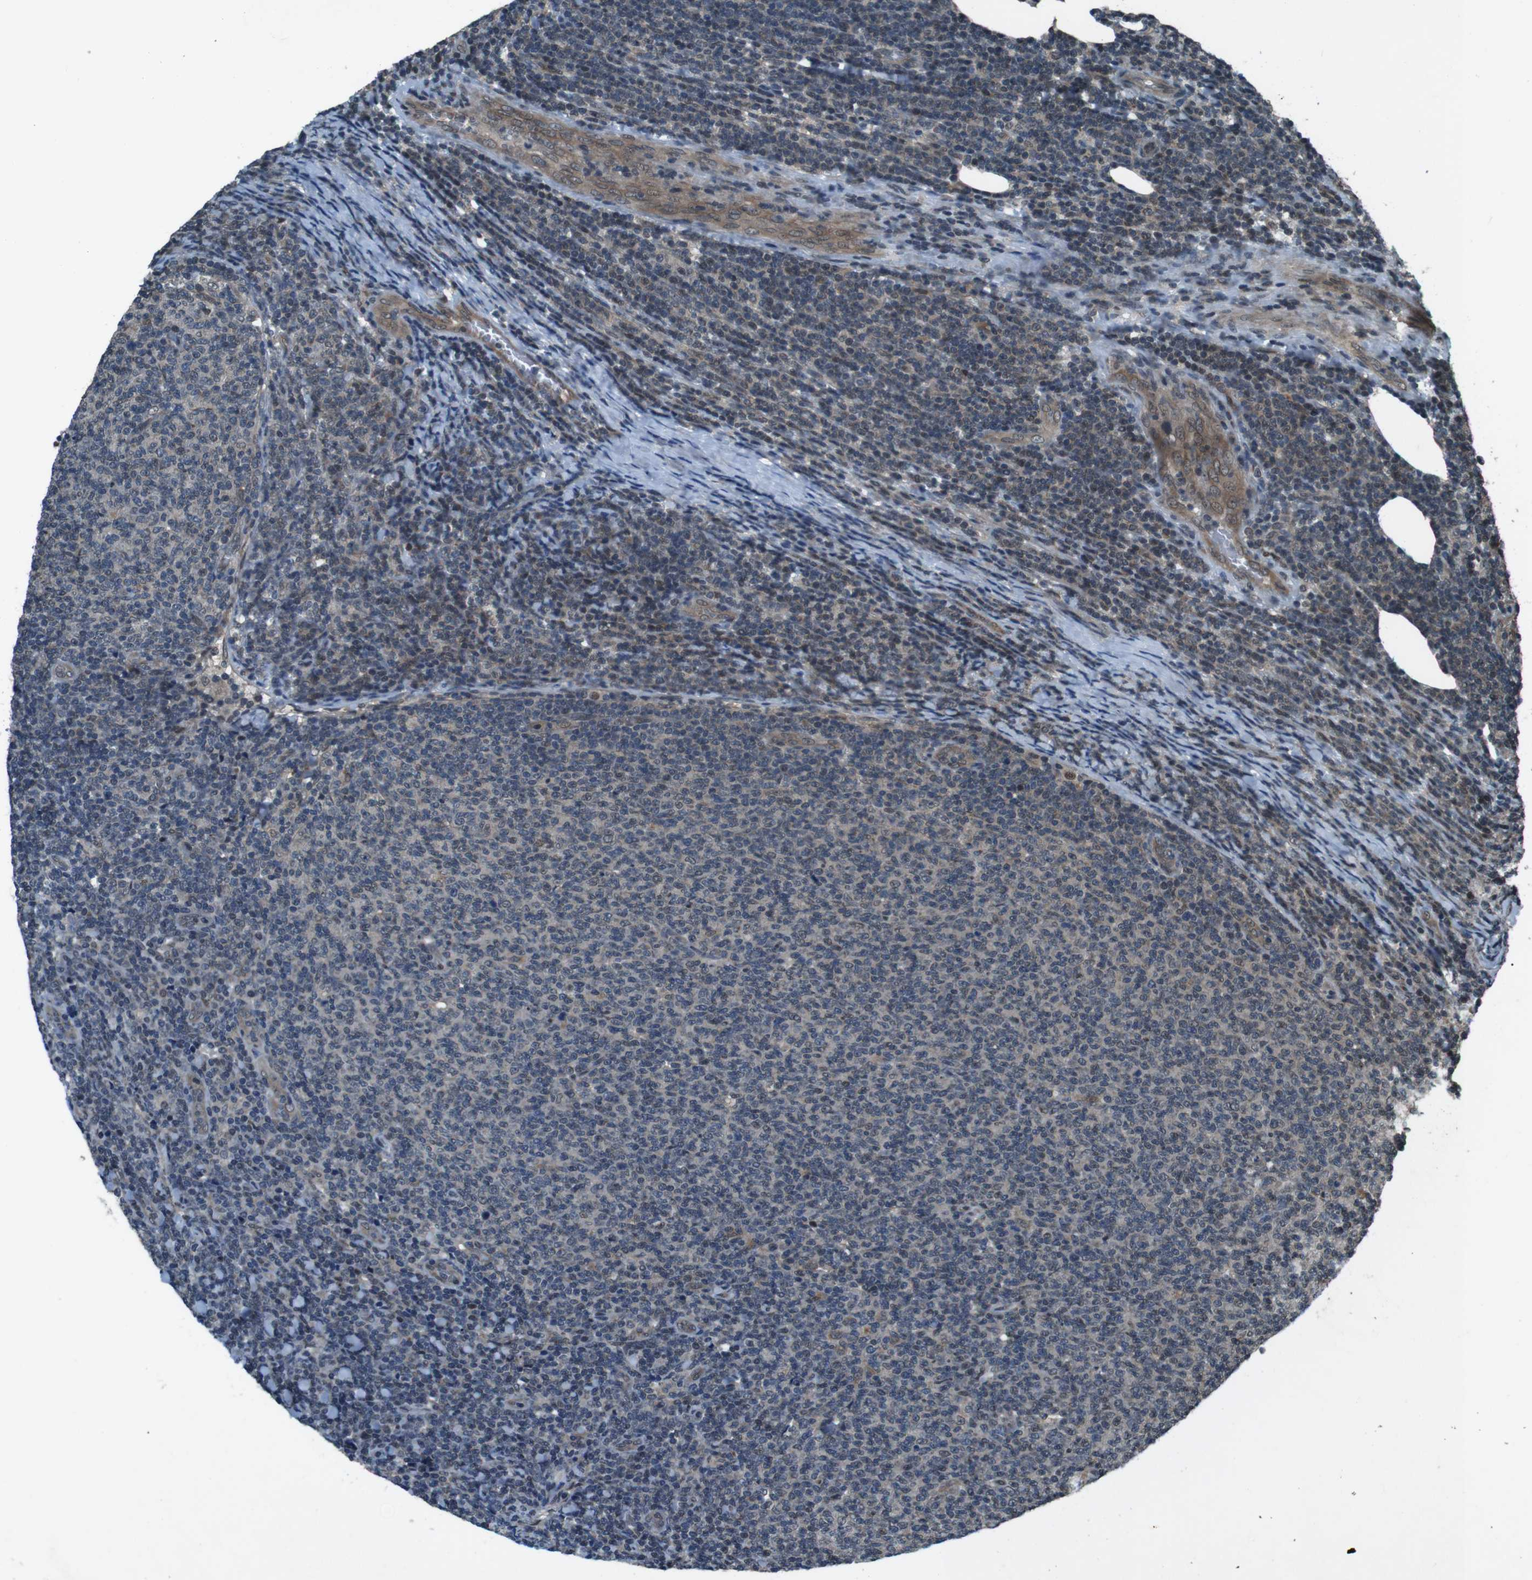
{"staining": {"intensity": "weak", "quantity": "25%-75%", "location": "cytoplasmic/membranous"}, "tissue": "lymphoma", "cell_type": "Tumor cells", "image_type": "cancer", "snomed": [{"axis": "morphology", "description": "Malignant lymphoma, non-Hodgkin's type, Low grade"}, {"axis": "topography", "description": "Lymph node"}], "caption": "Lymphoma stained with DAB (3,3'-diaminobenzidine) IHC shows low levels of weak cytoplasmic/membranous staining in approximately 25%-75% of tumor cells.", "gene": "SOCS1", "patient": {"sex": "male", "age": 66}}